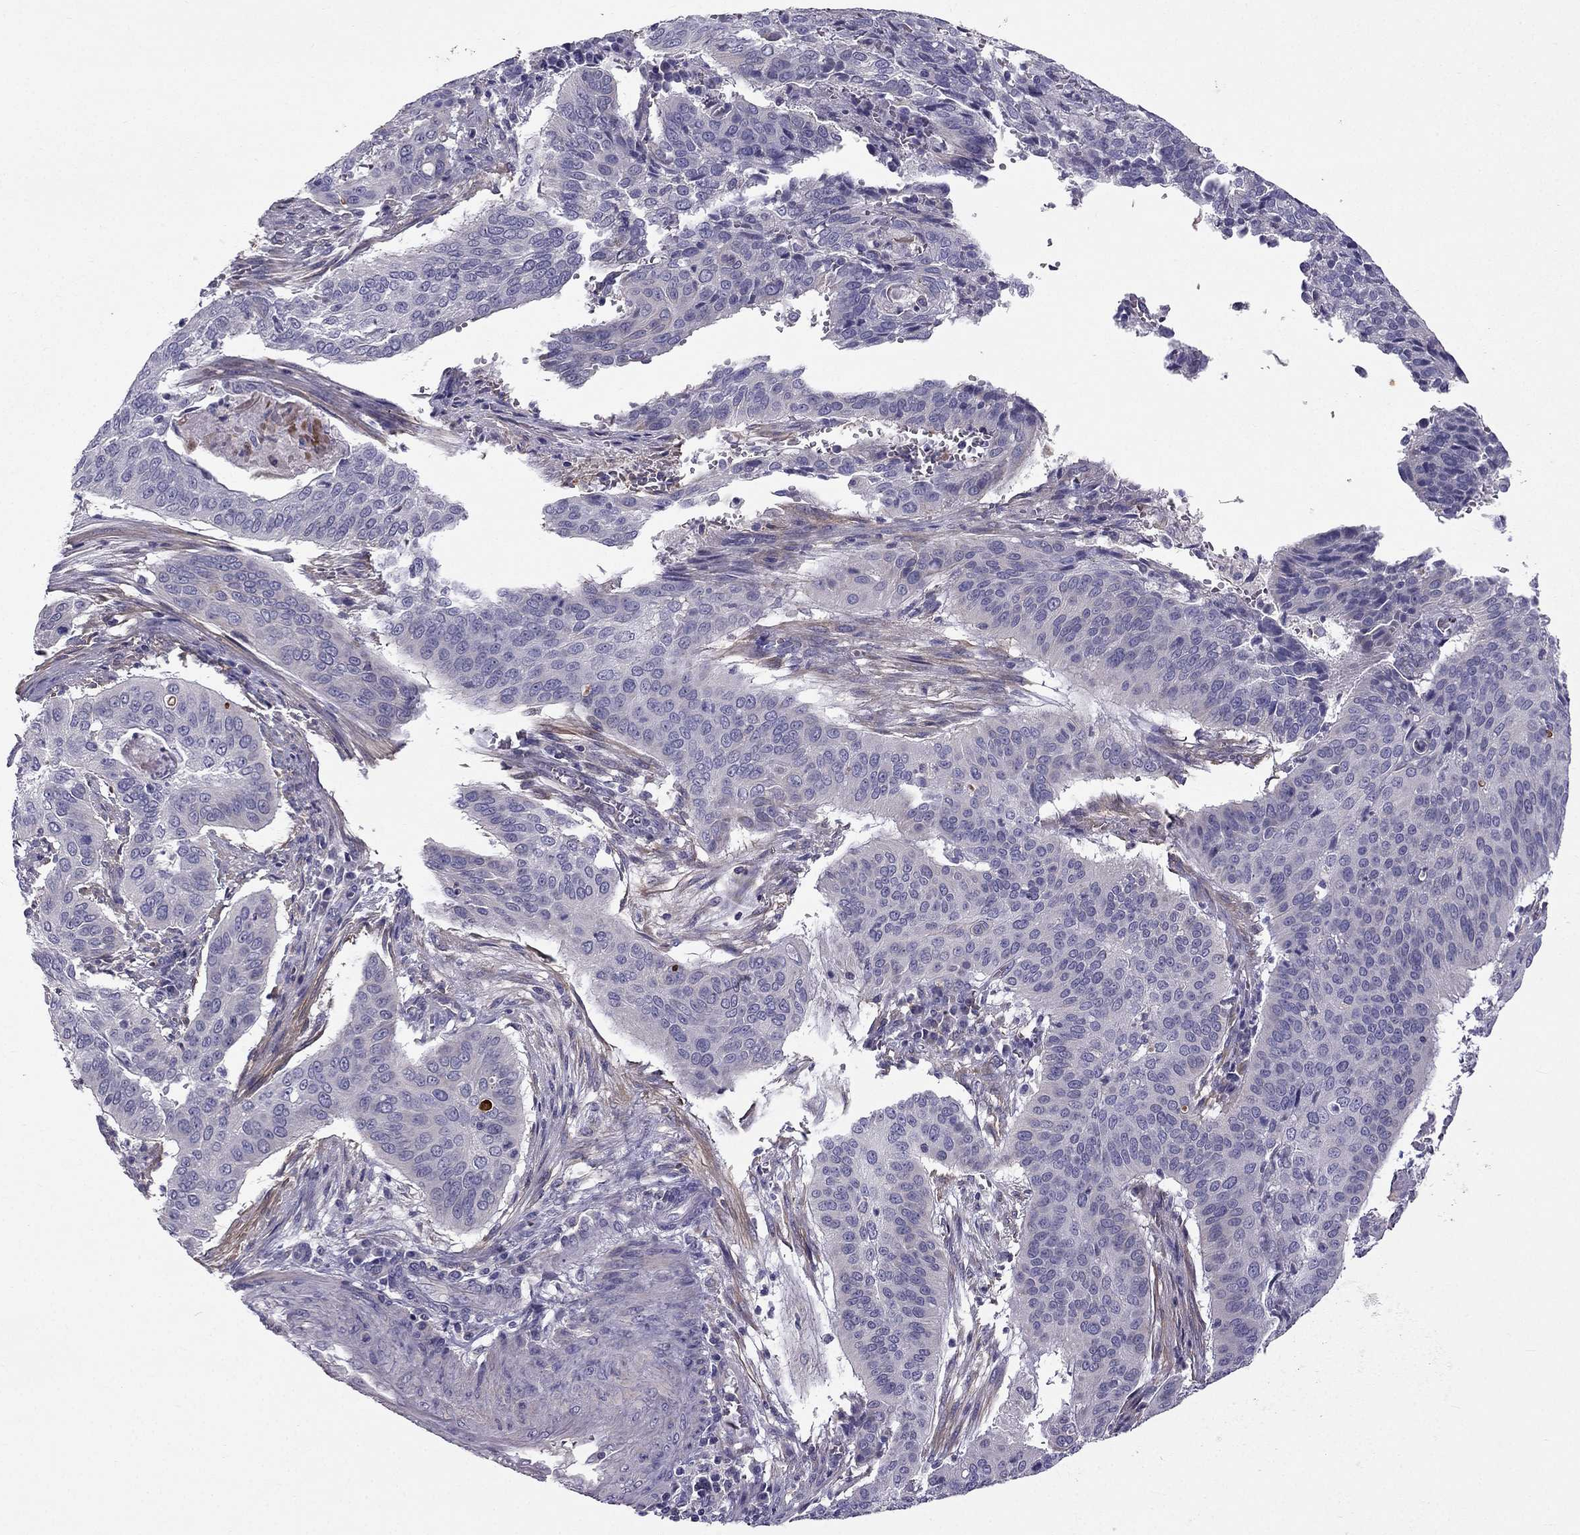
{"staining": {"intensity": "negative", "quantity": "none", "location": "none"}, "tissue": "cervical cancer", "cell_type": "Tumor cells", "image_type": "cancer", "snomed": [{"axis": "morphology", "description": "Squamous cell carcinoma, NOS"}, {"axis": "topography", "description": "Cervix"}], "caption": "Tumor cells are negative for protein expression in human squamous cell carcinoma (cervical).", "gene": "SYT5", "patient": {"sex": "female", "age": 39}}